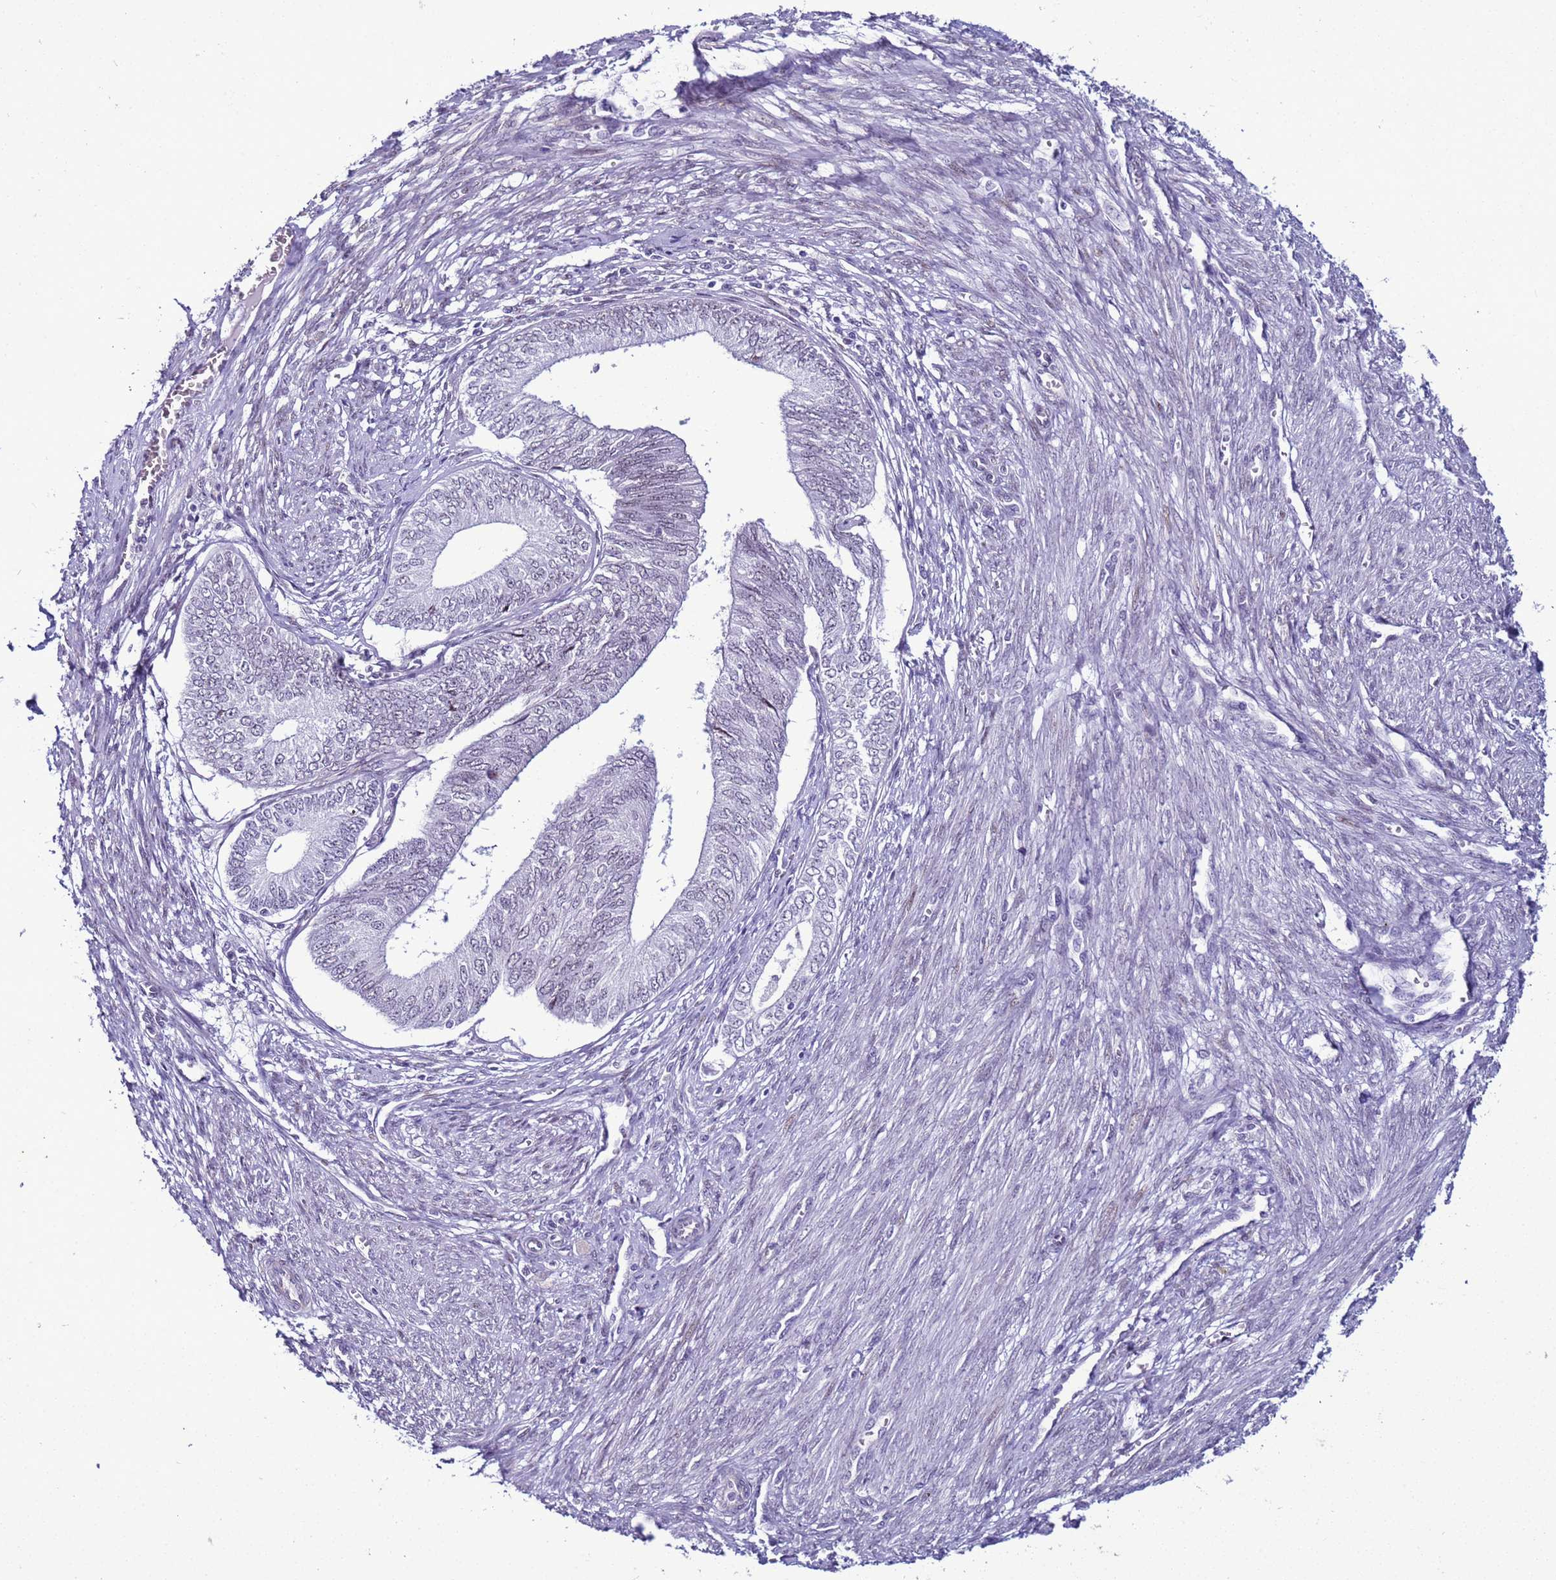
{"staining": {"intensity": "negative", "quantity": "none", "location": "none"}, "tissue": "endometrial cancer", "cell_type": "Tumor cells", "image_type": "cancer", "snomed": [{"axis": "morphology", "description": "Adenocarcinoma, NOS"}, {"axis": "topography", "description": "Endometrium"}], "caption": "Immunohistochemistry photomicrograph of neoplastic tissue: human endometrial cancer stained with DAB exhibits no significant protein expression in tumor cells.", "gene": "LRRC10B", "patient": {"sex": "female", "age": 68}}